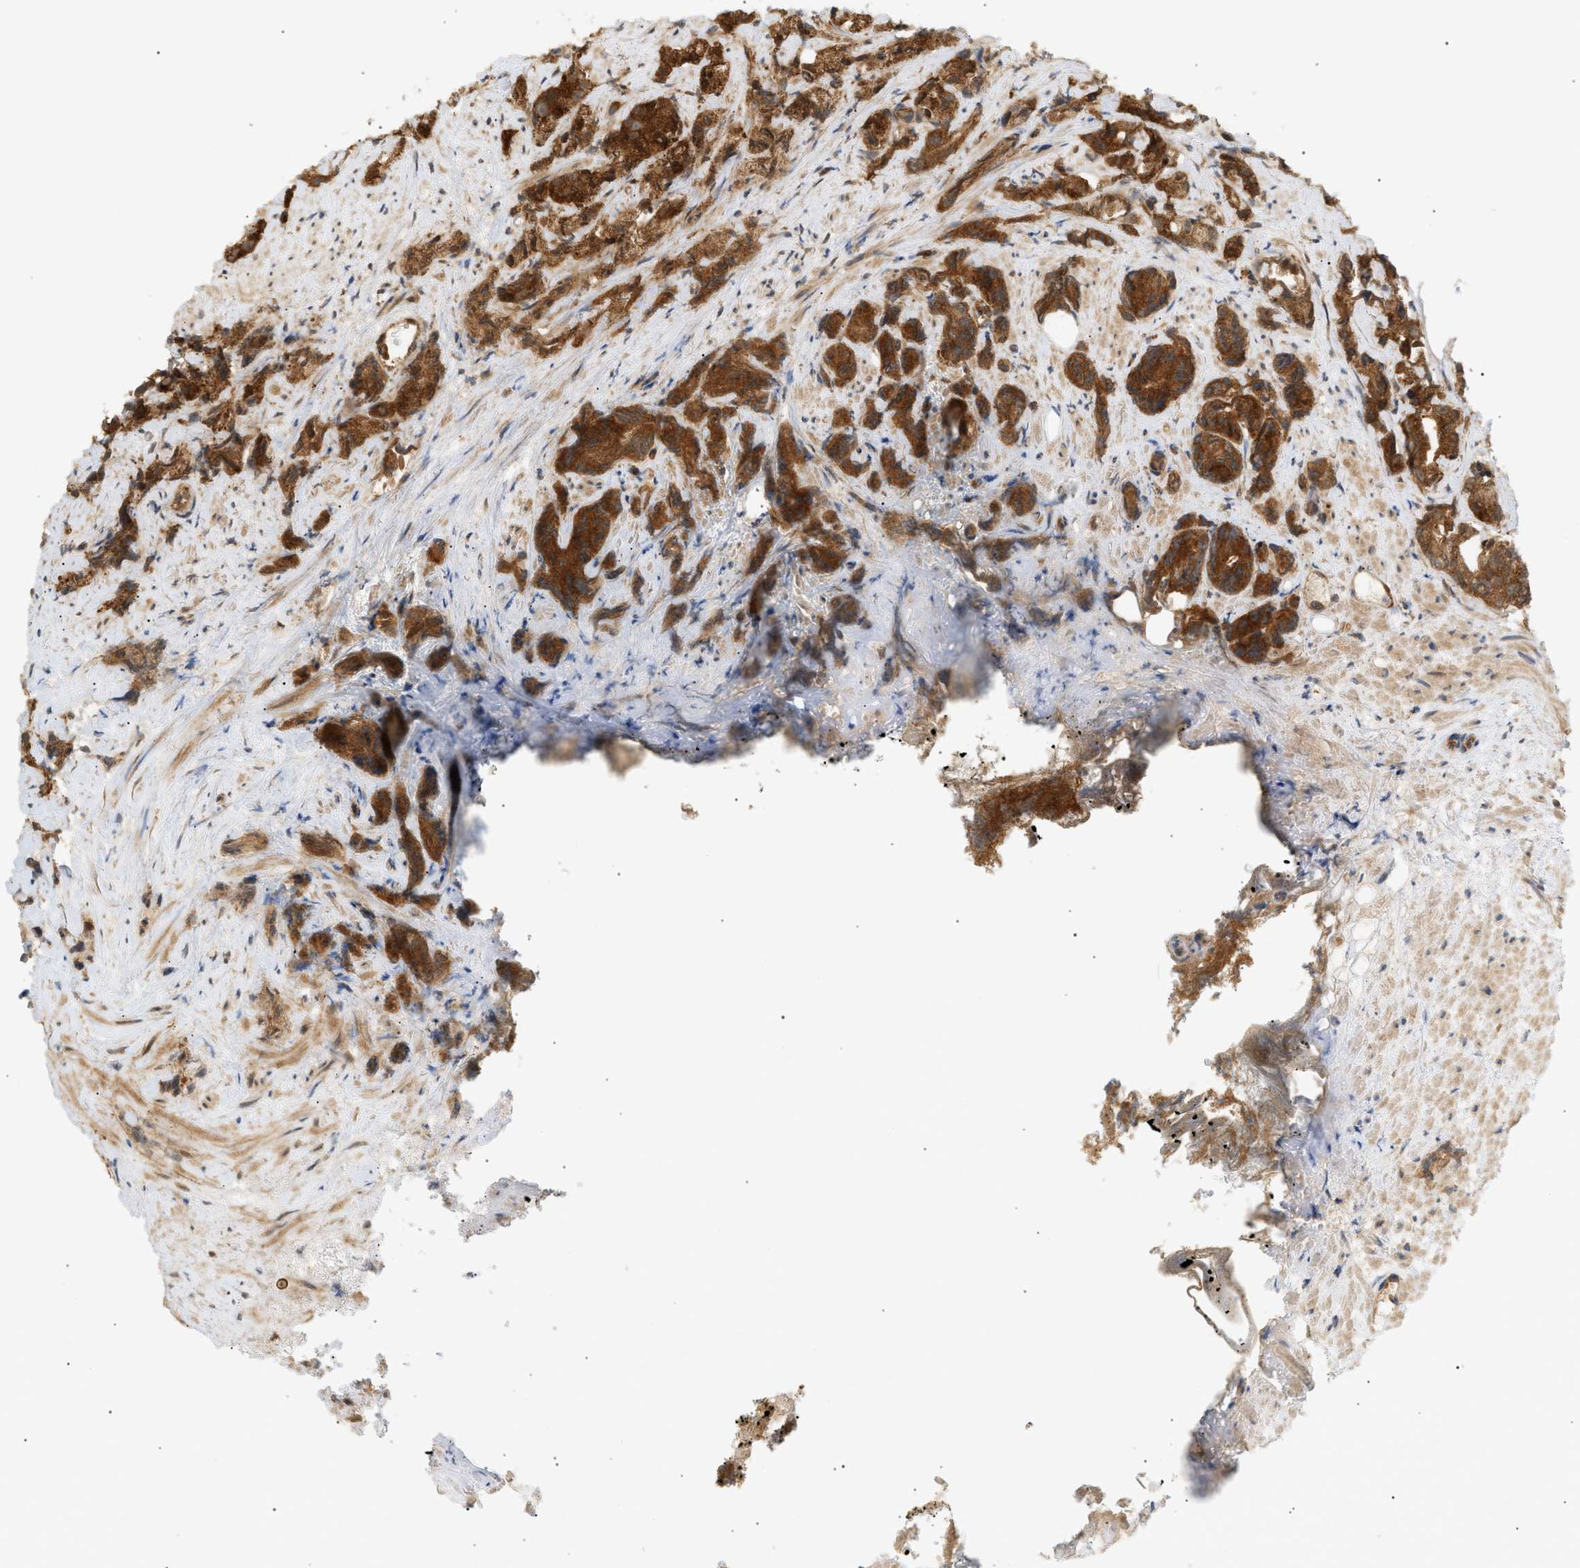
{"staining": {"intensity": "strong", "quantity": ">75%", "location": "cytoplasmic/membranous"}, "tissue": "prostate cancer", "cell_type": "Tumor cells", "image_type": "cancer", "snomed": [{"axis": "morphology", "description": "Adenocarcinoma, Low grade"}, {"axis": "topography", "description": "Prostate"}], "caption": "The histopathology image shows a brown stain indicating the presence of a protein in the cytoplasmic/membranous of tumor cells in prostate cancer (low-grade adenocarcinoma).", "gene": "SHC1", "patient": {"sex": "male", "age": 89}}